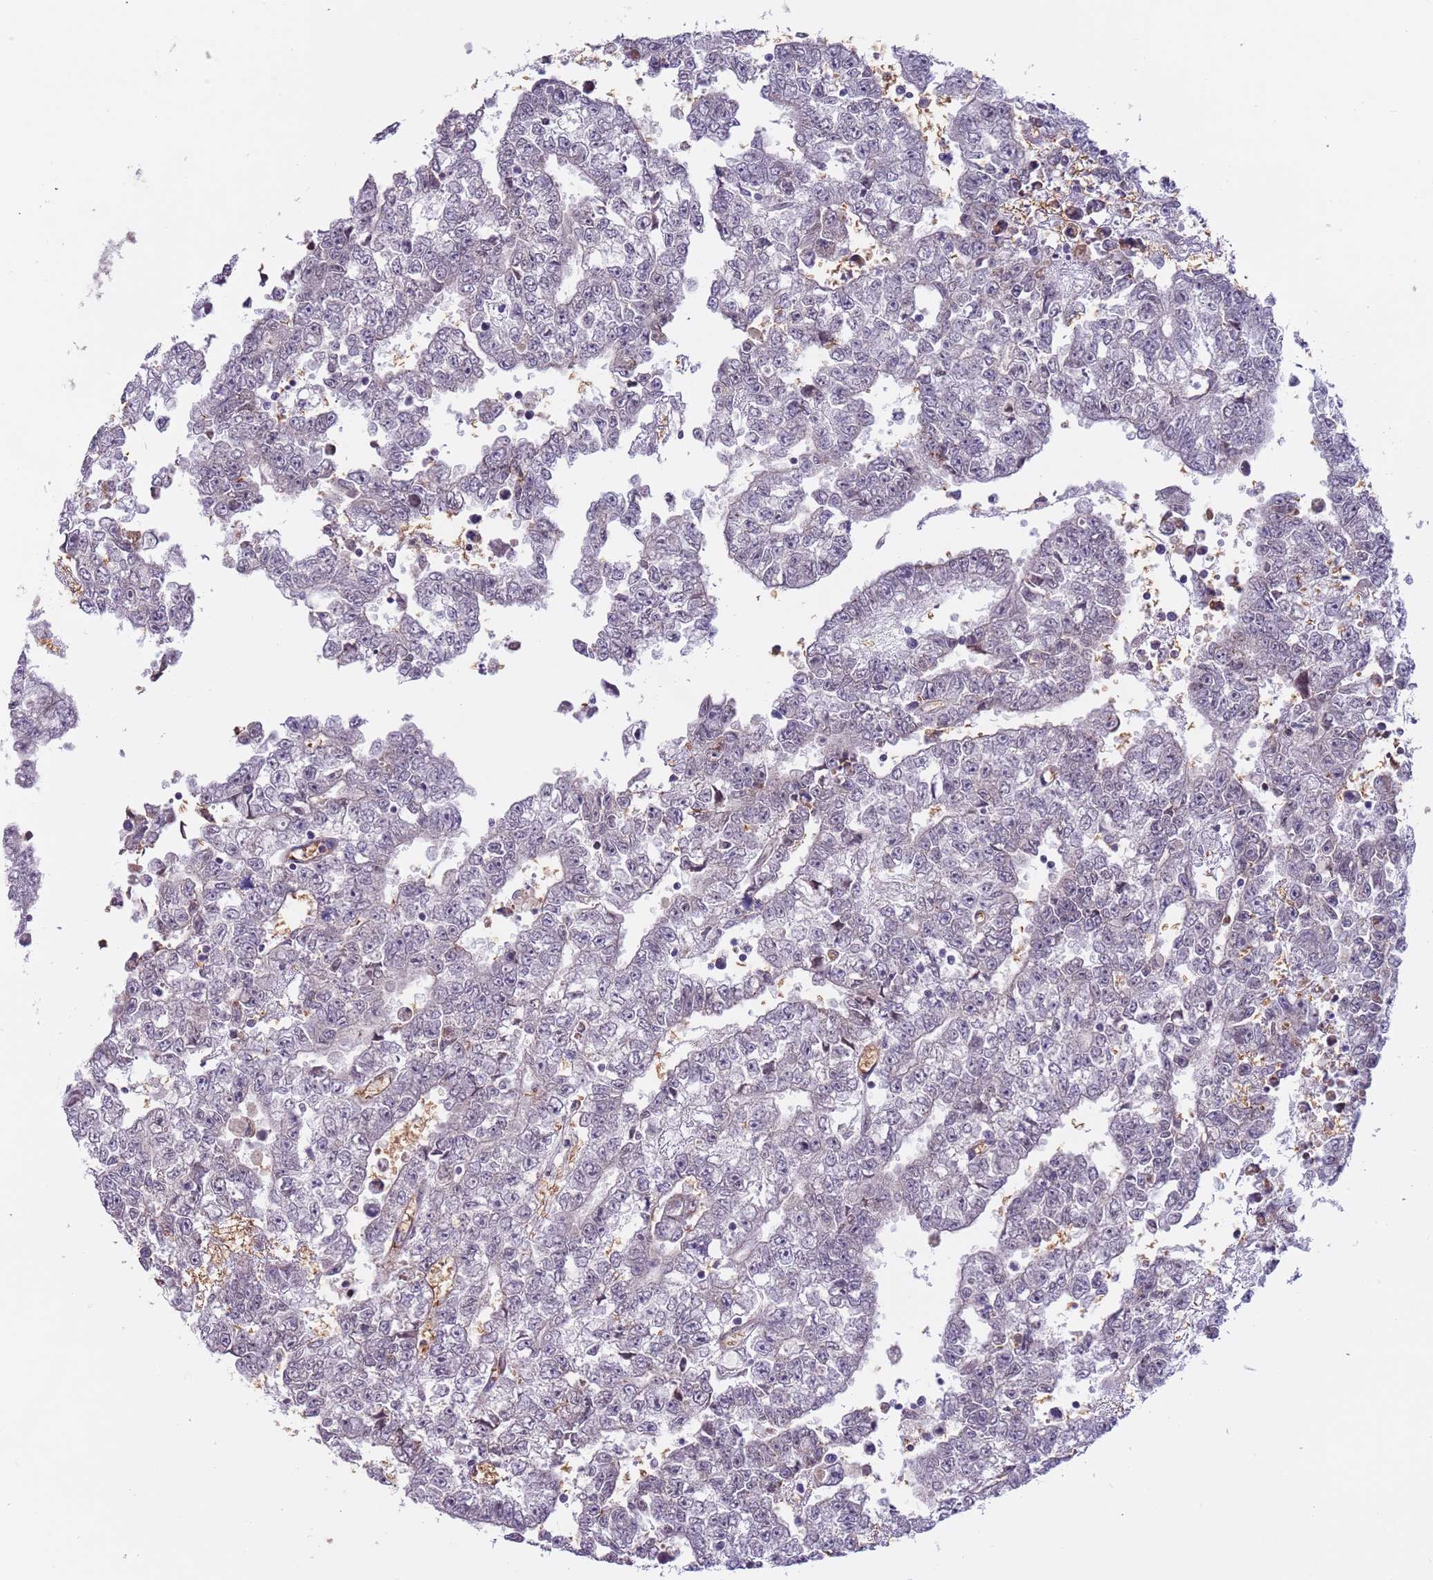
{"staining": {"intensity": "negative", "quantity": "none", "location": "none"}, "tissue": "testis cancer", "cell_type": "Tumor cells", "image_type": "cancer", "snomed": [{"axis": "morphology", "description": "Carcinoma, Embryonal, NOS"}, {"axis": "topography", "description": "Testis"}], "caption": "This is an IHC photomicrograph of human embryonal carcinoma (testis). There is no staining in tumor cells.", "gene": "RNF181", "patient": {"sex": "male", "age": 25}}